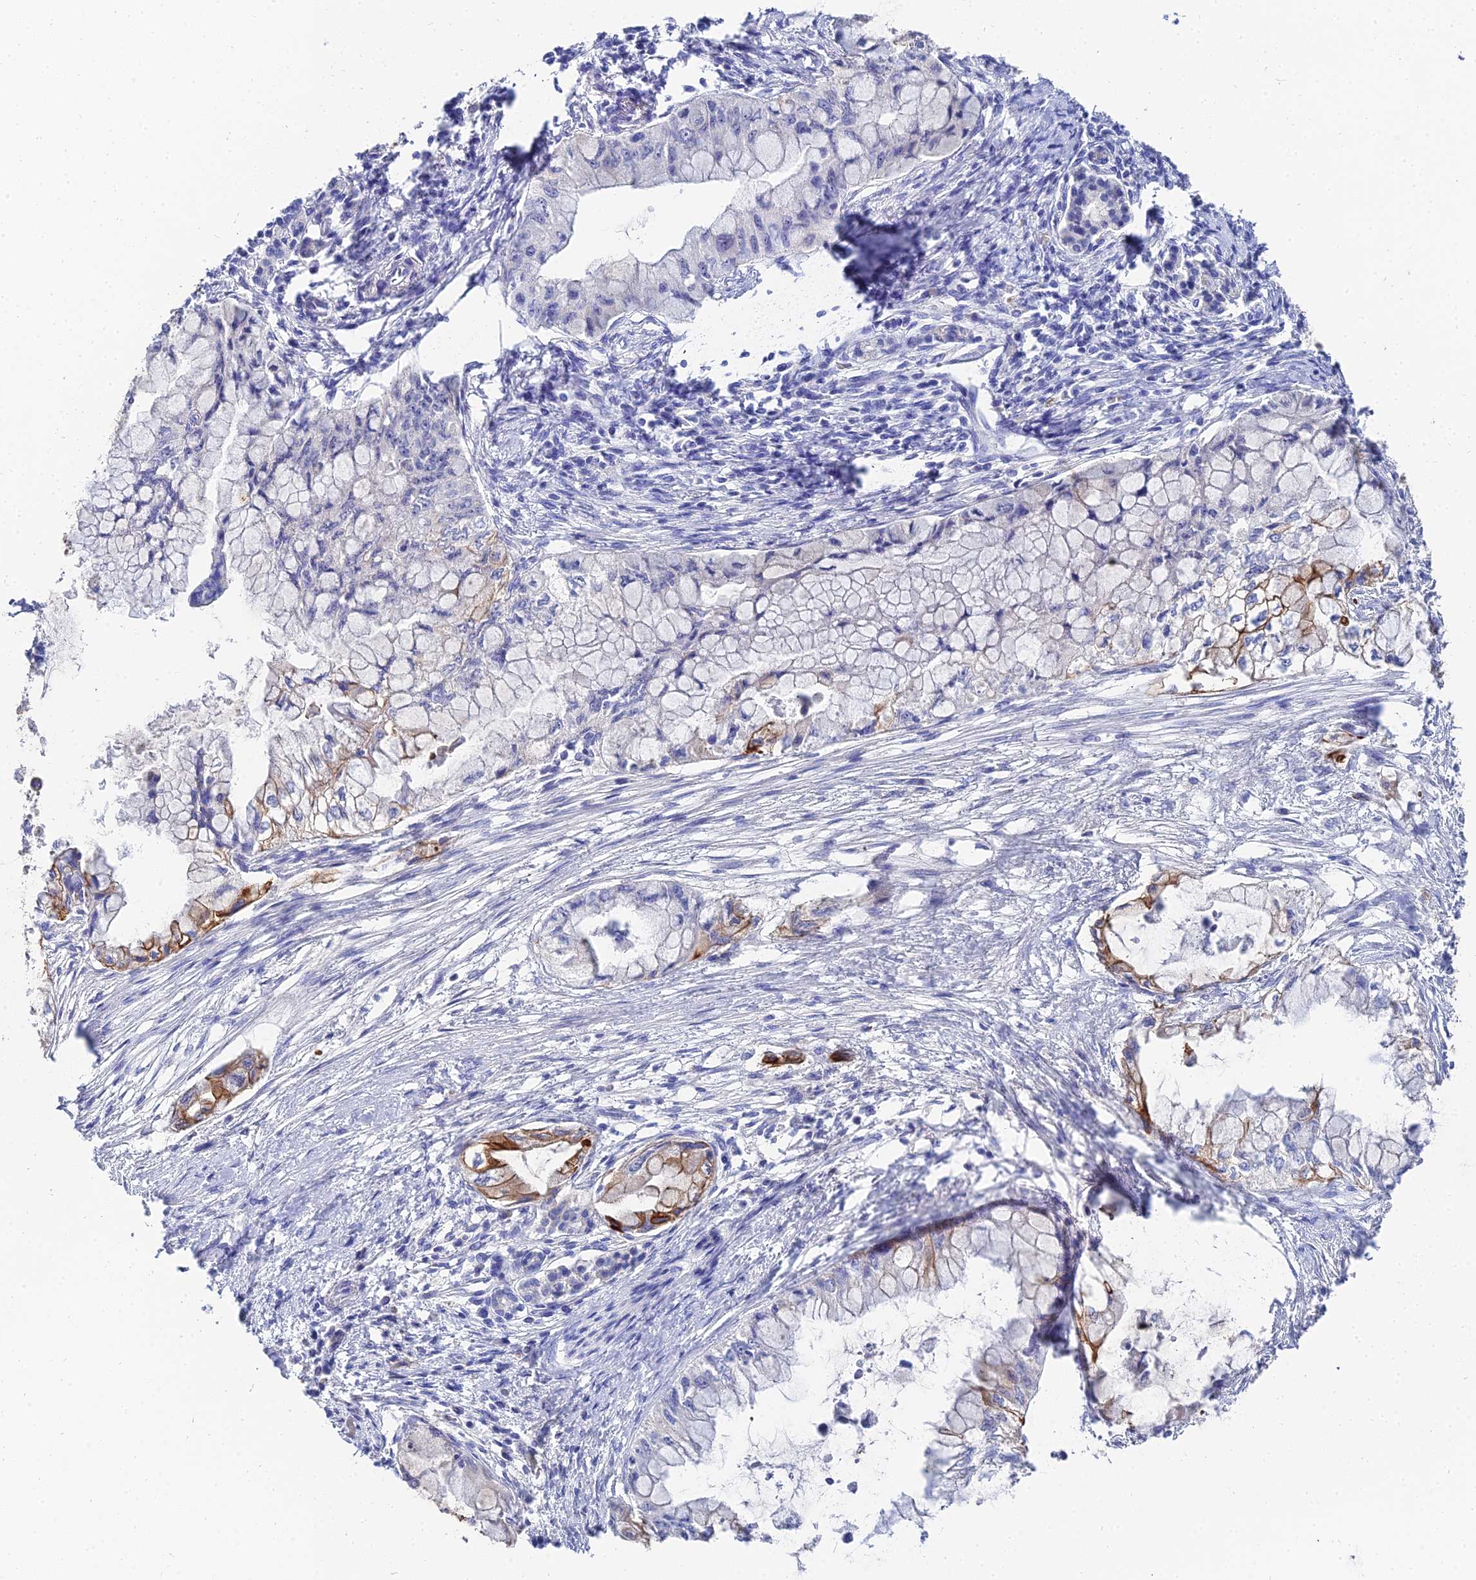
{"staining": {"intensity": "strong", "quantity": "<25%", "location": "cytoplasmic/membranous"}, "tissue": "pancreatic cancer", "cell_type": "Tumor cells", "image_type": "cancer", "snomed": [{"axis": "morphology", "description": "Adenocarcinoma, NOS"}, {"axis": "topography", "description": "Pancreas"}], "caption": "About <25% of tumor cells in pancreatic cancer exhibit strong cytoplasmic/membranous protein staining as visualized by brown immunohistochemical staining.", "gene": "KRT17", "patient": {"sex": "male", "age": 48}}